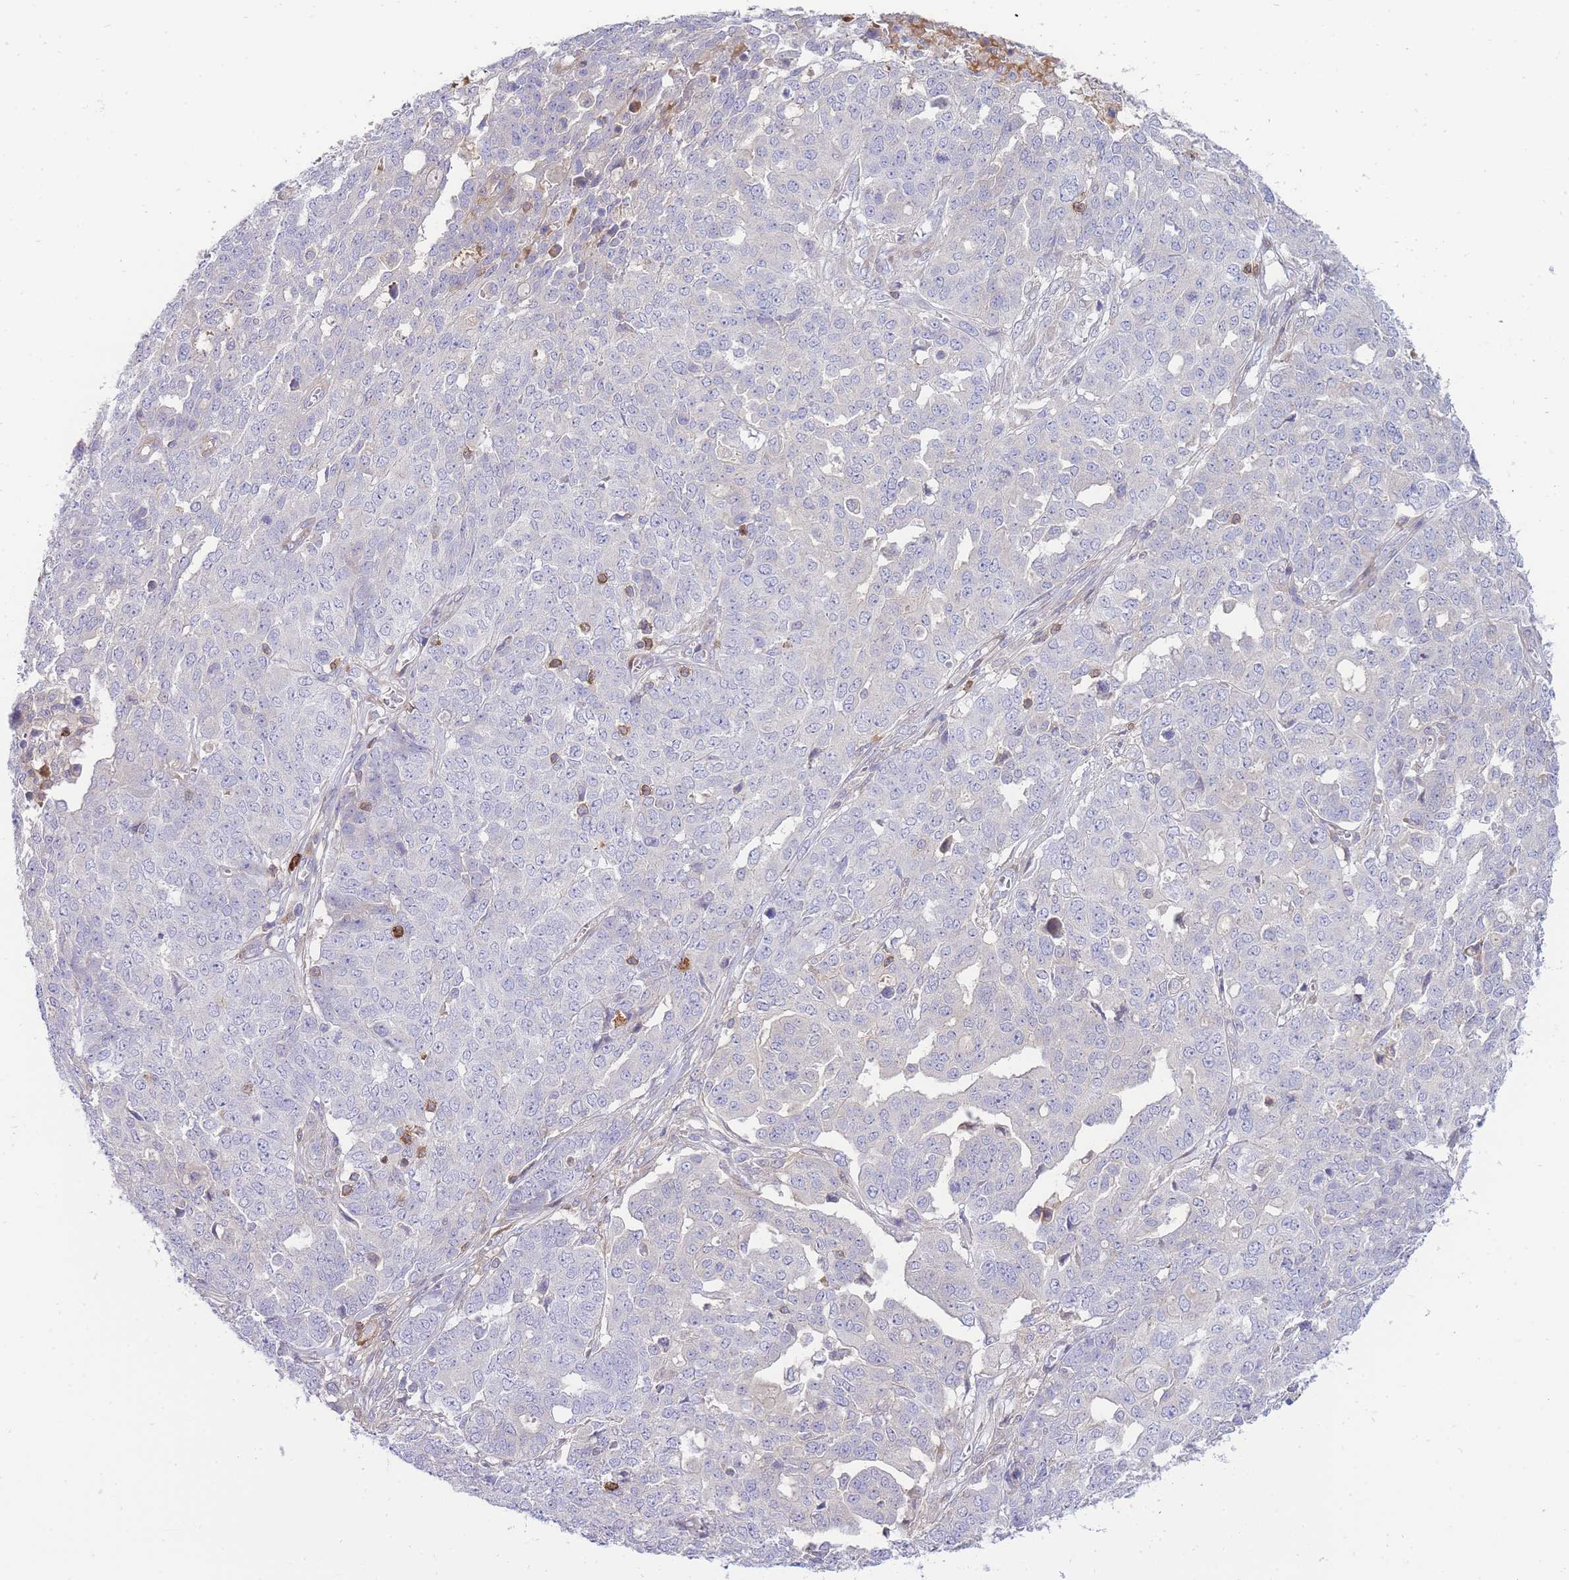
{"staining": {"intensity": "negative", "quantity": "none", "location": "none"}, "tissue": "ovarian cancer", "cell_type": "Tumor cells", "image_type": "cancer", "snomed": [{"axis": "morphology", "description": "Cystadenocarcinoma, serous, NOS"}, {"axis": "topography", "description": "Soft tissue"}, {"axis": "topography", "description": "Ovary"}], "caption": "Tumor cells show no significant protein expression in ovarian serous cystadenocarcinoma.", "gene": "FBN3", "patient": {"sex": "female", "age": 57}}